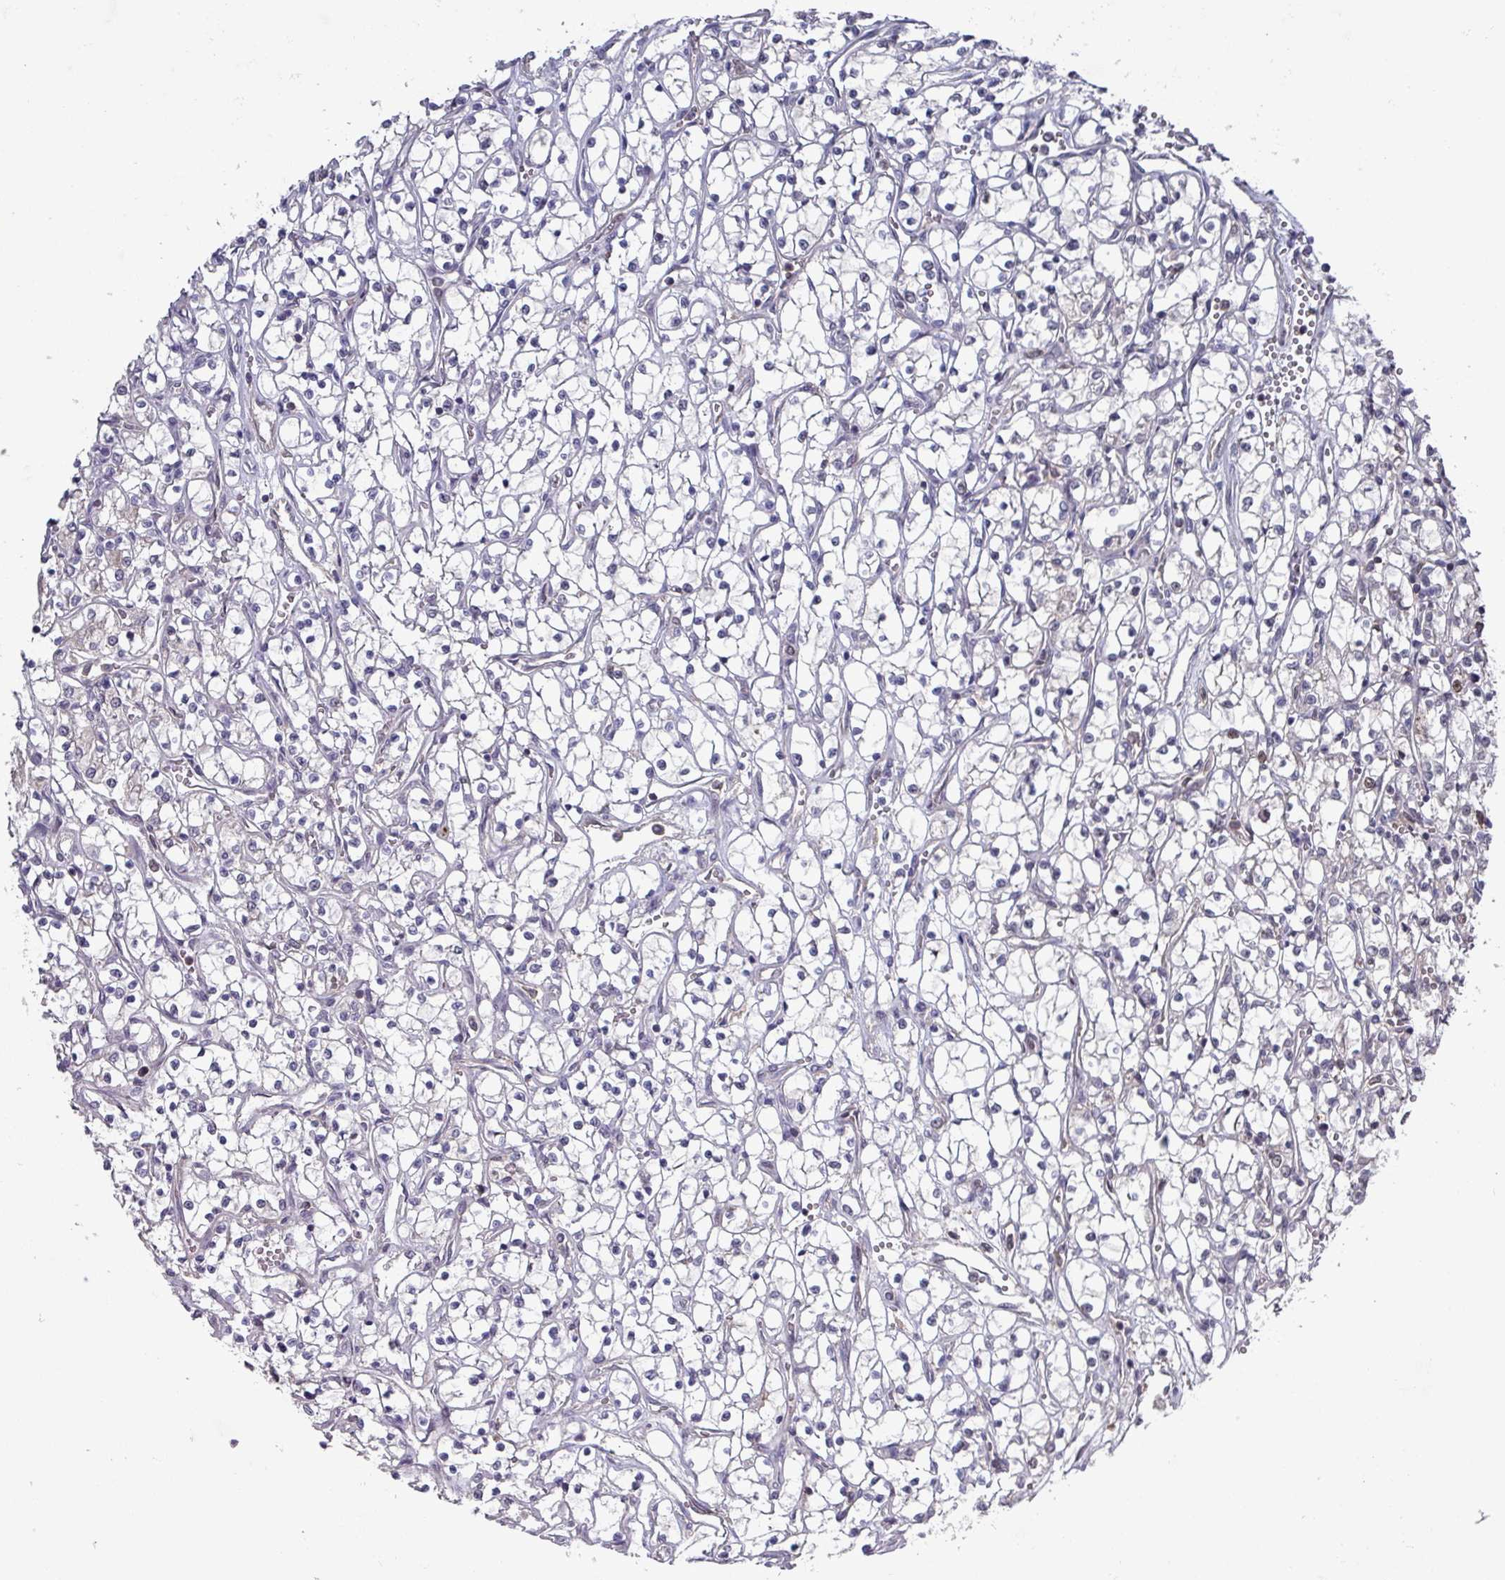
{"staining": {"intensity": "negative", "quantity": "none", "location": "none"}, "tissue": "renal cancer", "cell_type": "Tumor cells", "image_type": "cancer", "snomed": [{"axis": "morphology", "description": "Adenocarcinoma, NOS"}, {"axis": "topography", "description": "Kidney"}], "caption": "DAB immunohistochemical staining of adenocarcinoma (renal) reveals no significant positivity in tumor cells.", "gene": "PRRX1", "patient": {"sex": "female", "age": 69}}